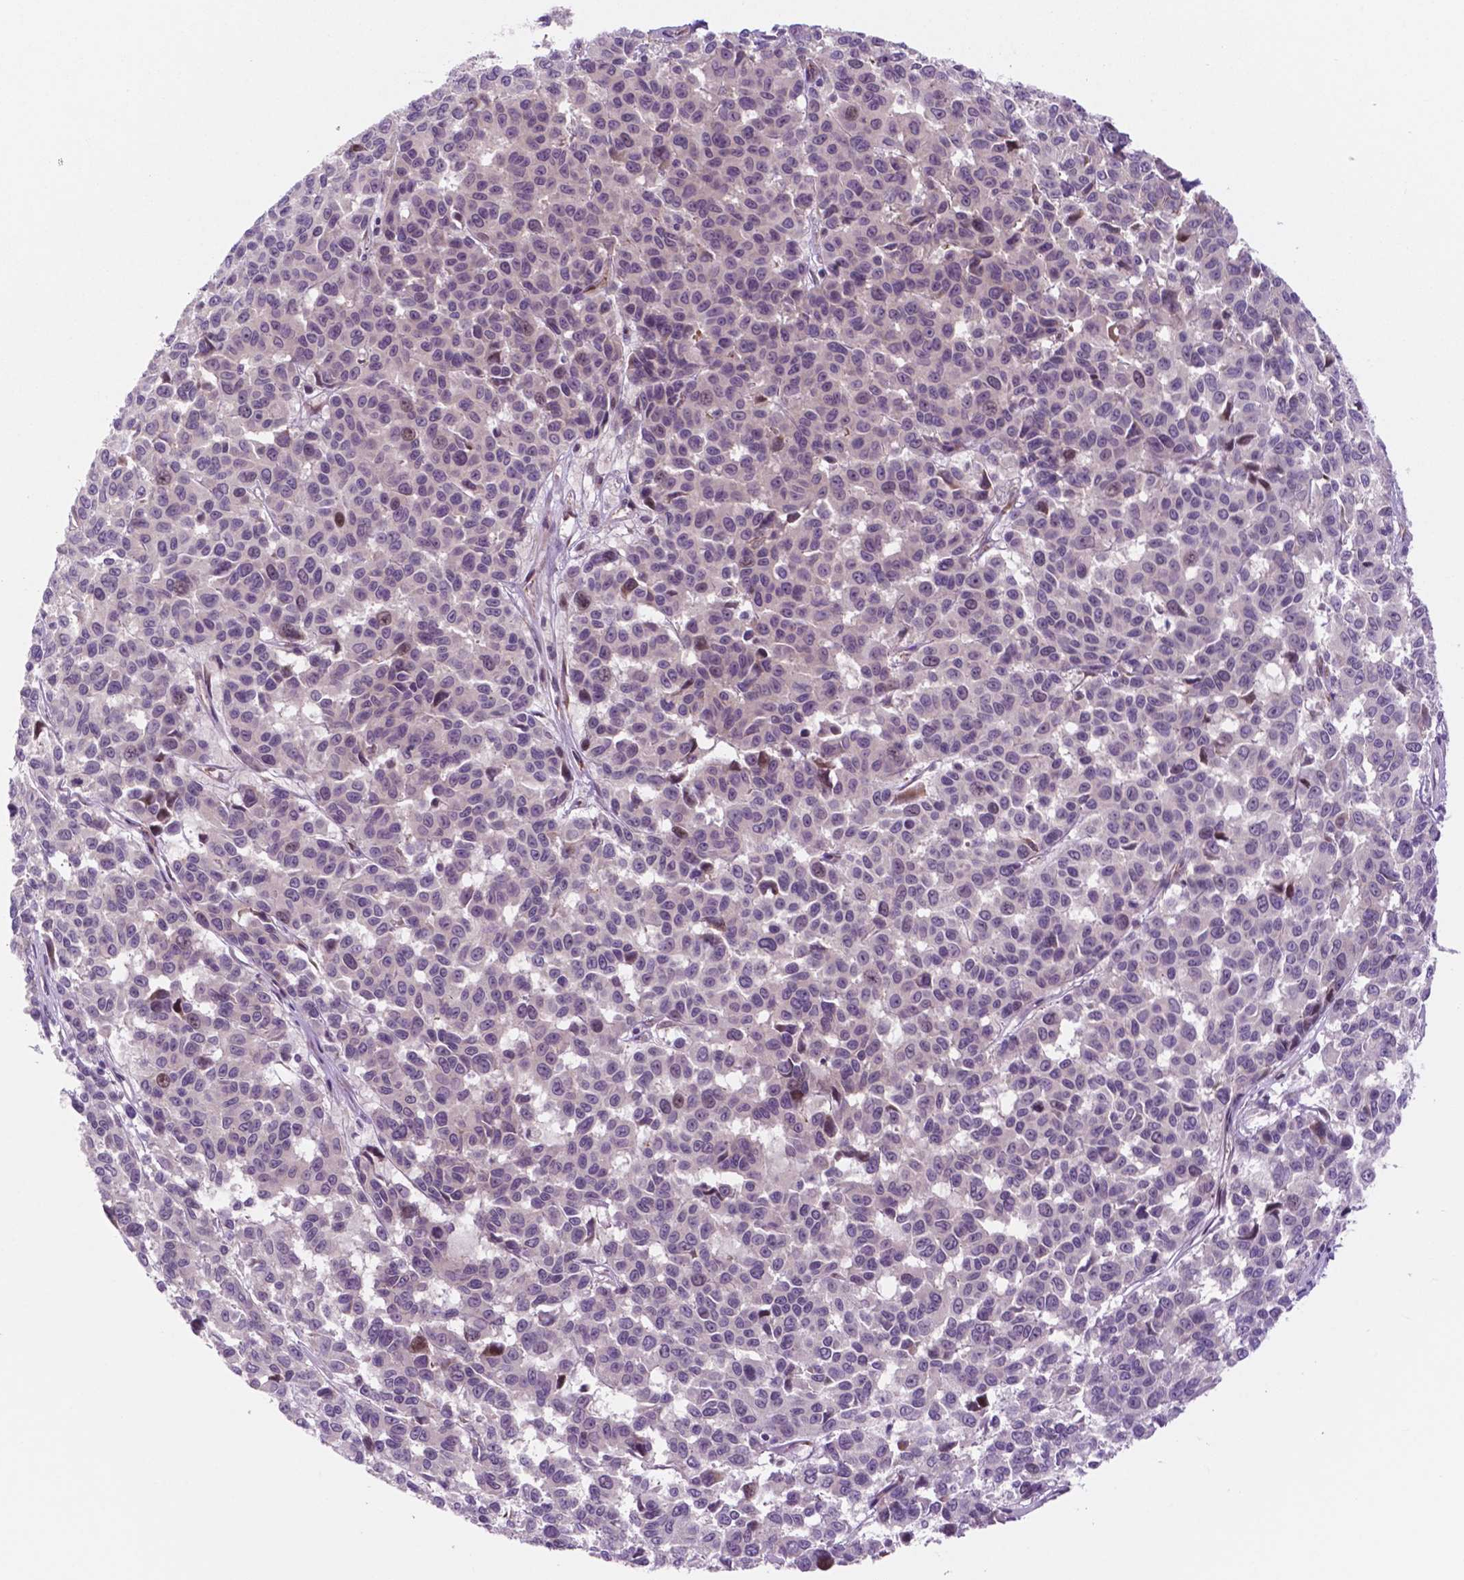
{"staining": {"intensity": "negative", "quantity": "none", "location": "none"}, "tissue": "melanoma", "cell_type": "Tumor cells", "image_type": "cancer", "snomed": [{"axis": "morphology", "description": "Malignant melanoma, NOS"}, {"axis": "topography", "description": "Skin"}], "caption": "There is no significant positivity in tumor cells of melanoma.", "gene": "RND3", "patient": {"sex": "female", "age": 66}}